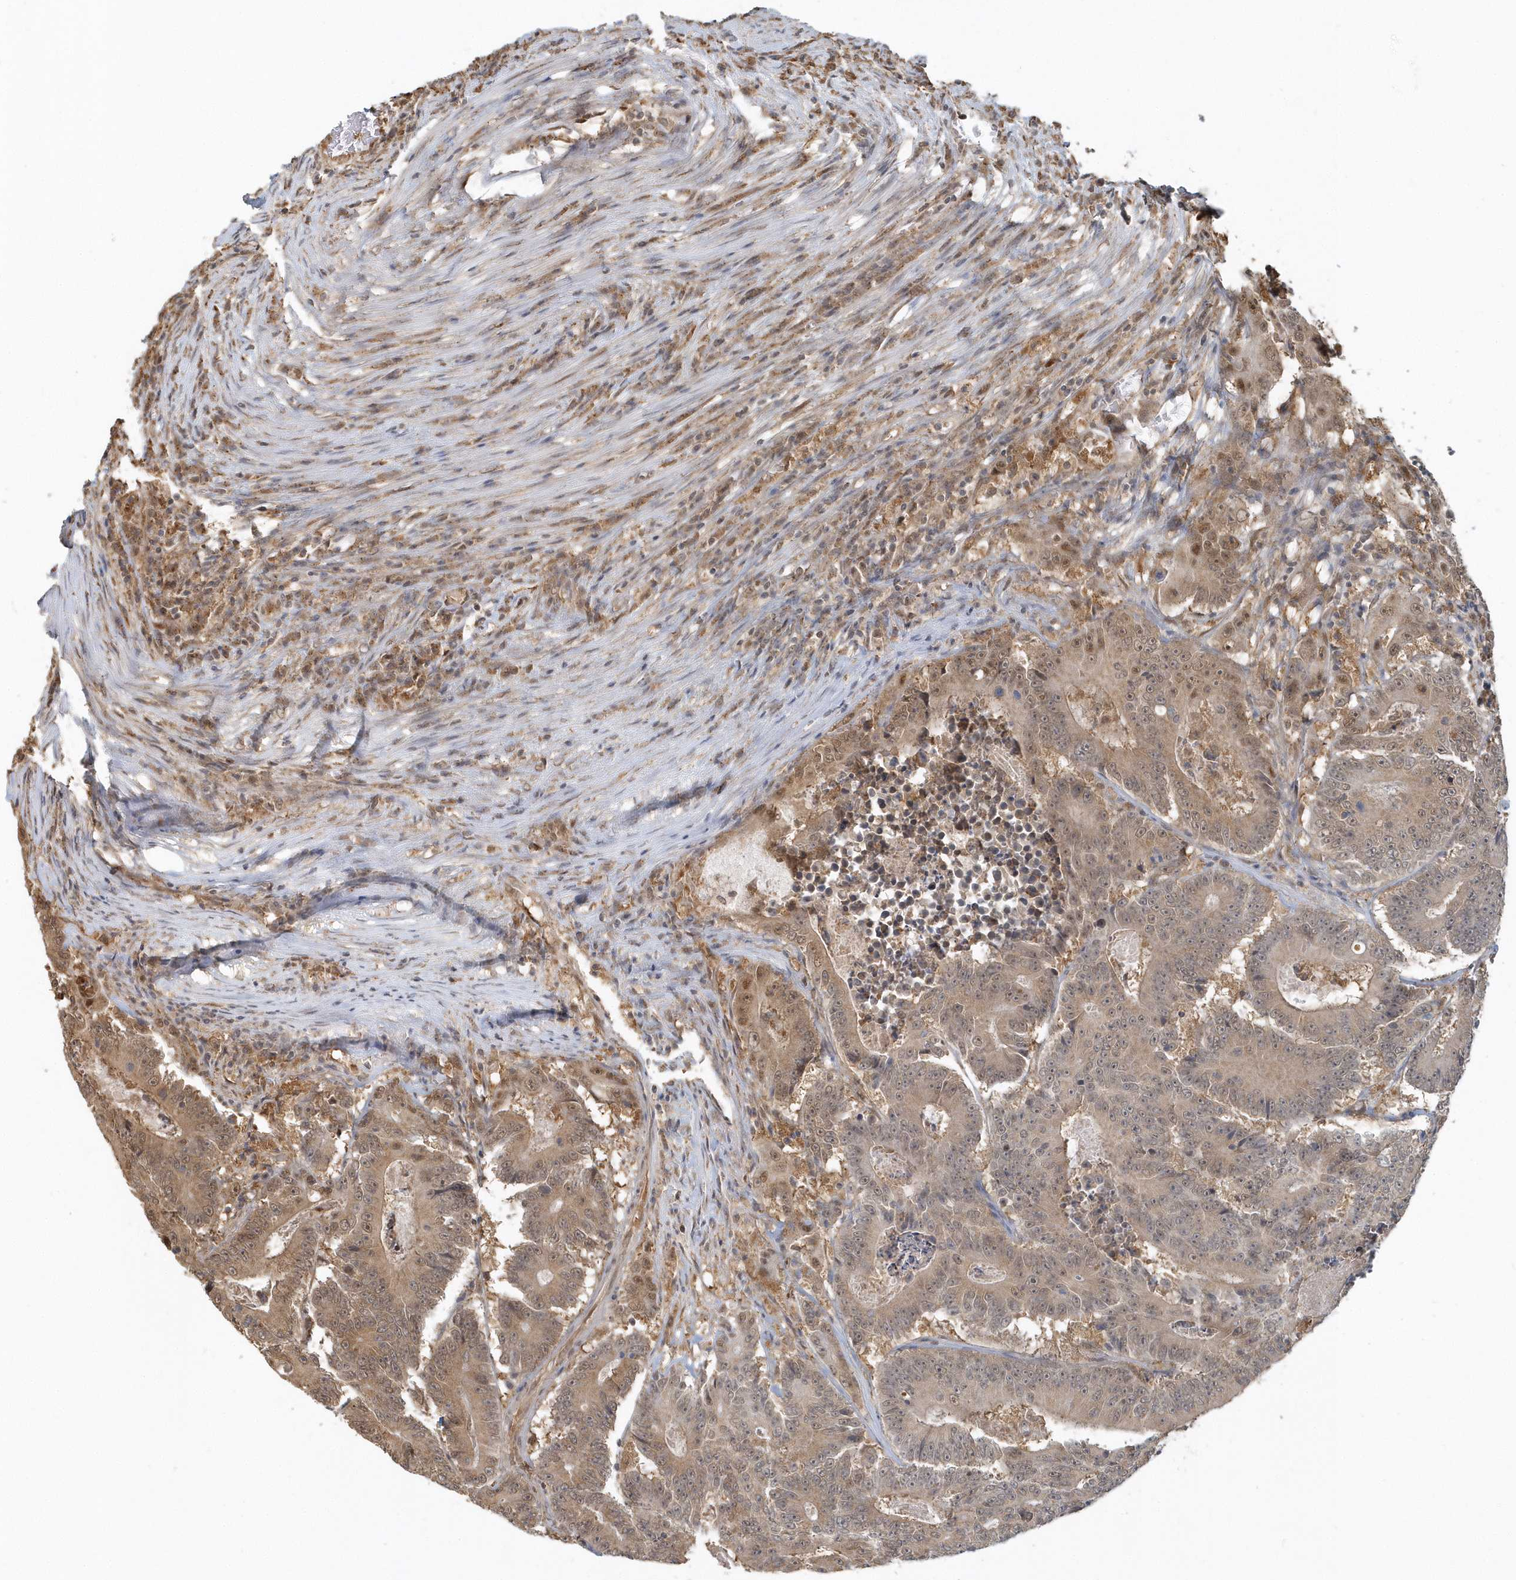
{"staining": {"intensity": "moderate", "quantity": ">75%", "location": "cytoplasmic/membranous,nuclear"}, "tissue": "colorectal cancer", "cell_type": "Tumor cells", "image_type": "cancer", "snomed": [{"axis": "morphology", "description": "Adenocarcinoma, NOS"}, {"axis": "topography", "description": "Colon"}], "caption": "Immunohistochemical staining of human adenocarcinoma (colorectal) shows medium levels of moderate cytoplasmic/membranous and nuclear protein positivity in about >75% of tumor cells.", "gene": "PSMD6", "patient": {"sex": "male", "age": 83}}